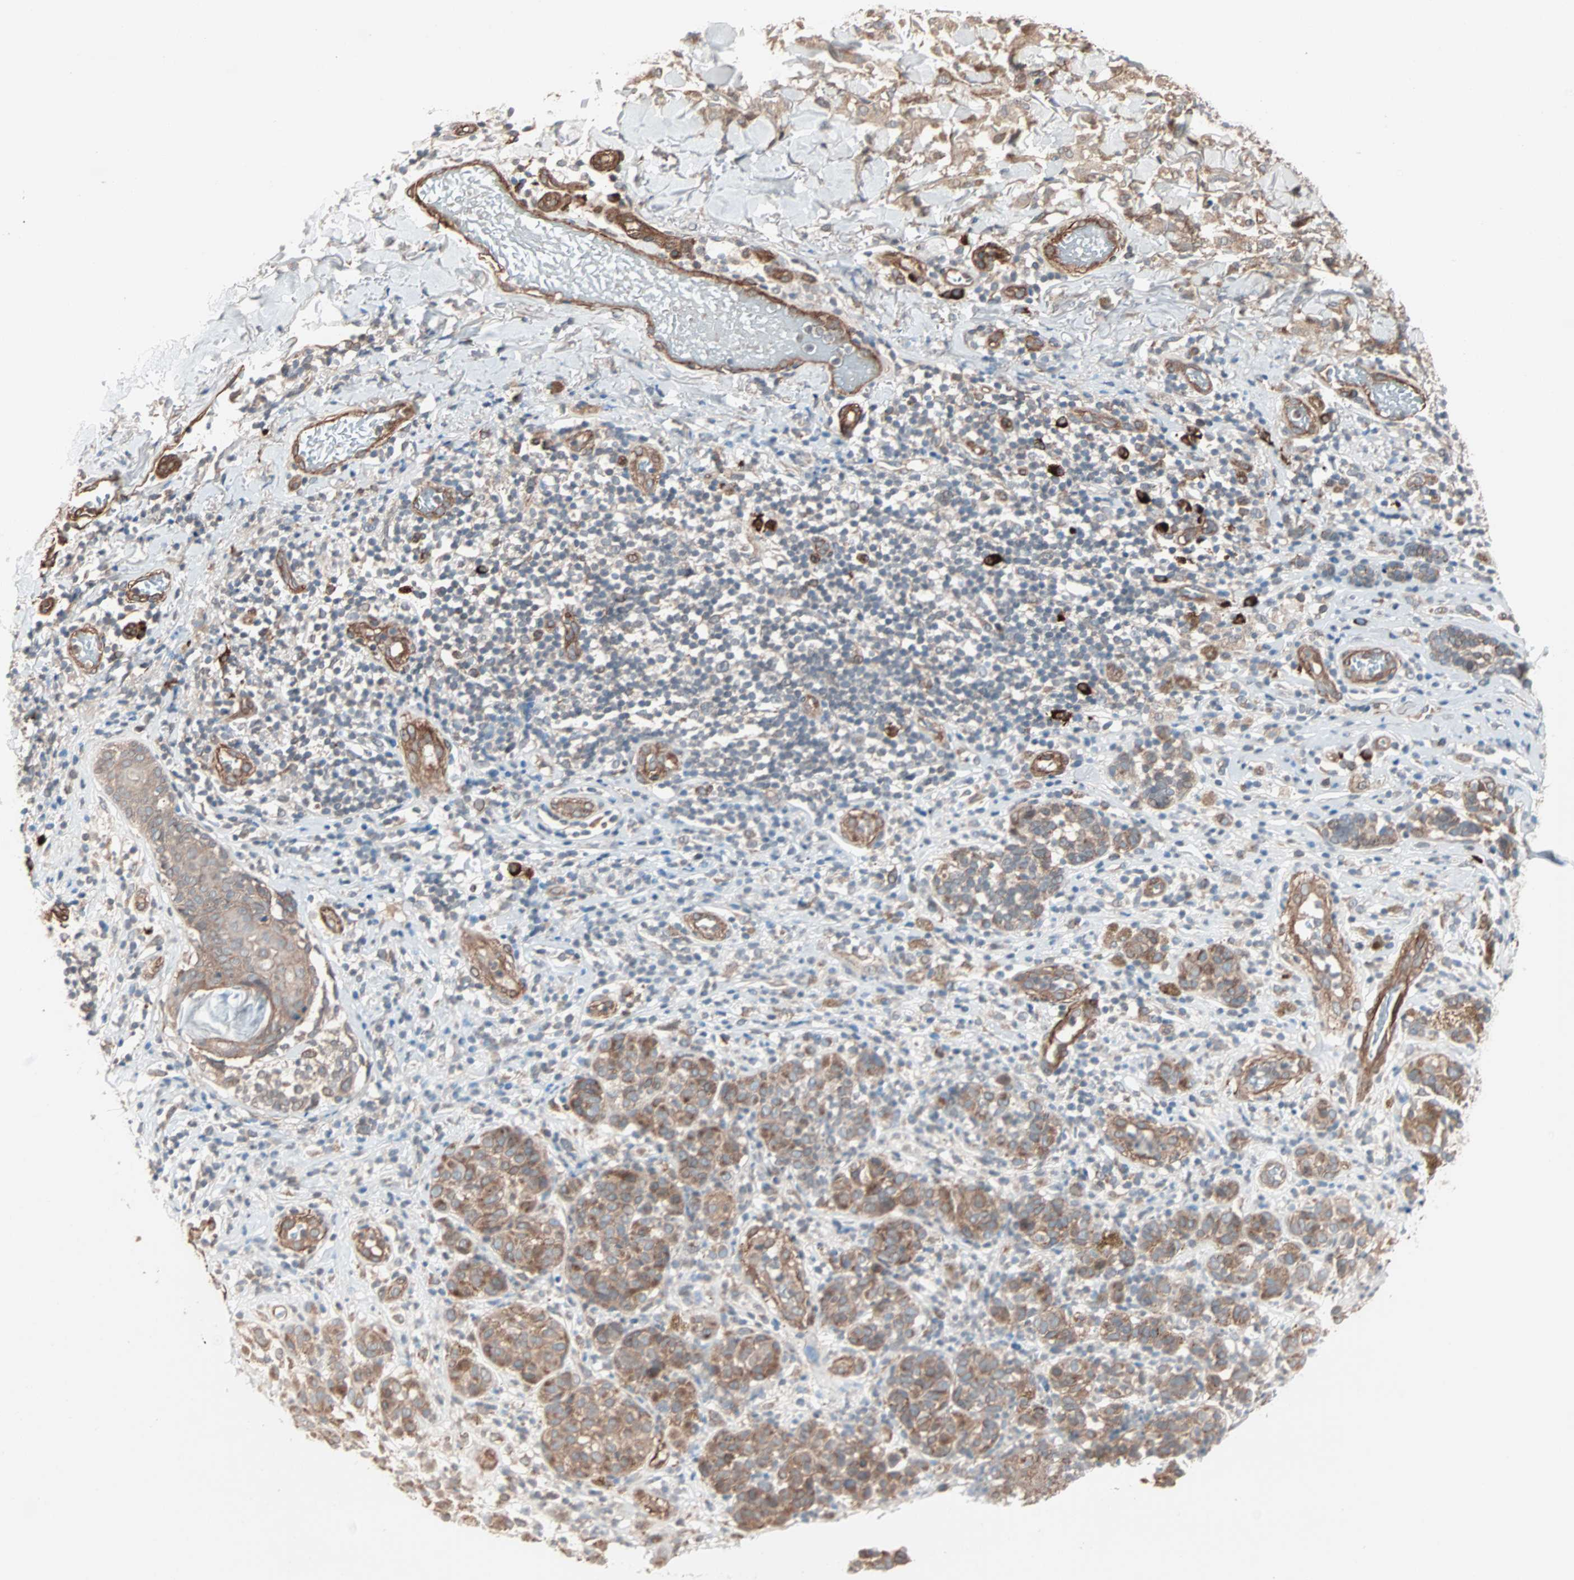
{"staining": {"intensity": "moderate", "quantity": ">75%", "location": "cytoplasmic/membranous"}, "tissue": "melanoma", "cell_type": "Tumor cells", "image_type": "cancer", "snomed": [{"axis": "morphology", "description": "Malignant melanoma, NOS"}, {"axis": "topography", "description": "Skin"}], "caption": "There is medium levels of moderate cytoplasmic/membranous staining in tumor cells of melanoma, as demonstrated by immunohistochemical staining (brown color).", "gene": "ALG5", "patient": {"sex": "male", "age": 64}}